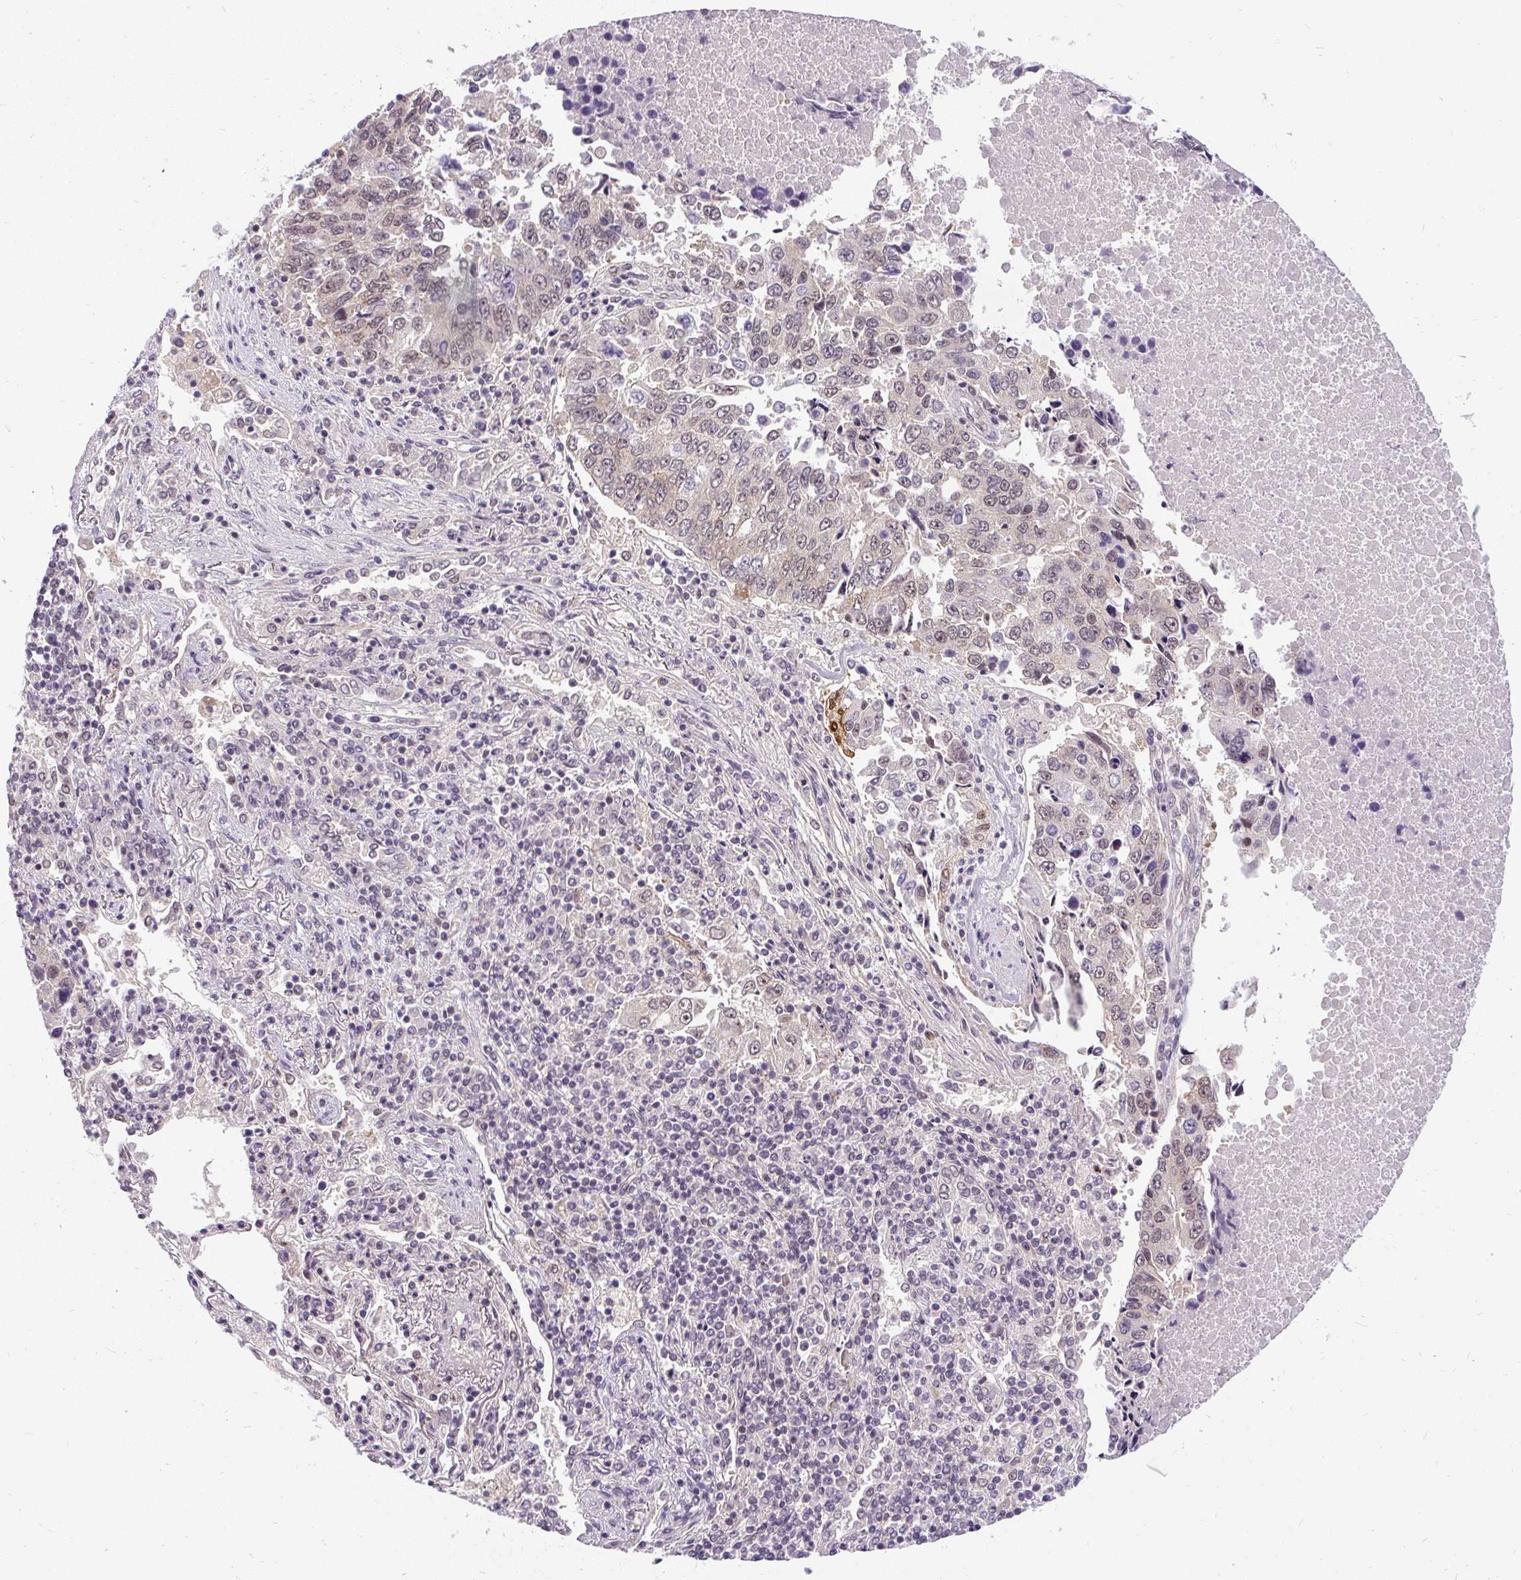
{"staining": {"intensity": "weak", "quantity": ">75%", "location": "nuclear"}, "tissue": "lung cancer", "cell_type": "Tumor cells", "image_type": "cancer", "snomed": [{"axis": "morphology", "description": "Squamous cell carcinoma, NOS"}, {"axis": "topography", "description": "Lung"}], "caption": "Lung cancer (squamous cell carcinoma) stained for a protein demonstrates weak nuclear positivity in tumor cells.", "gene": "FAM117B", "patient": {"sex": "female", "age": 66}}